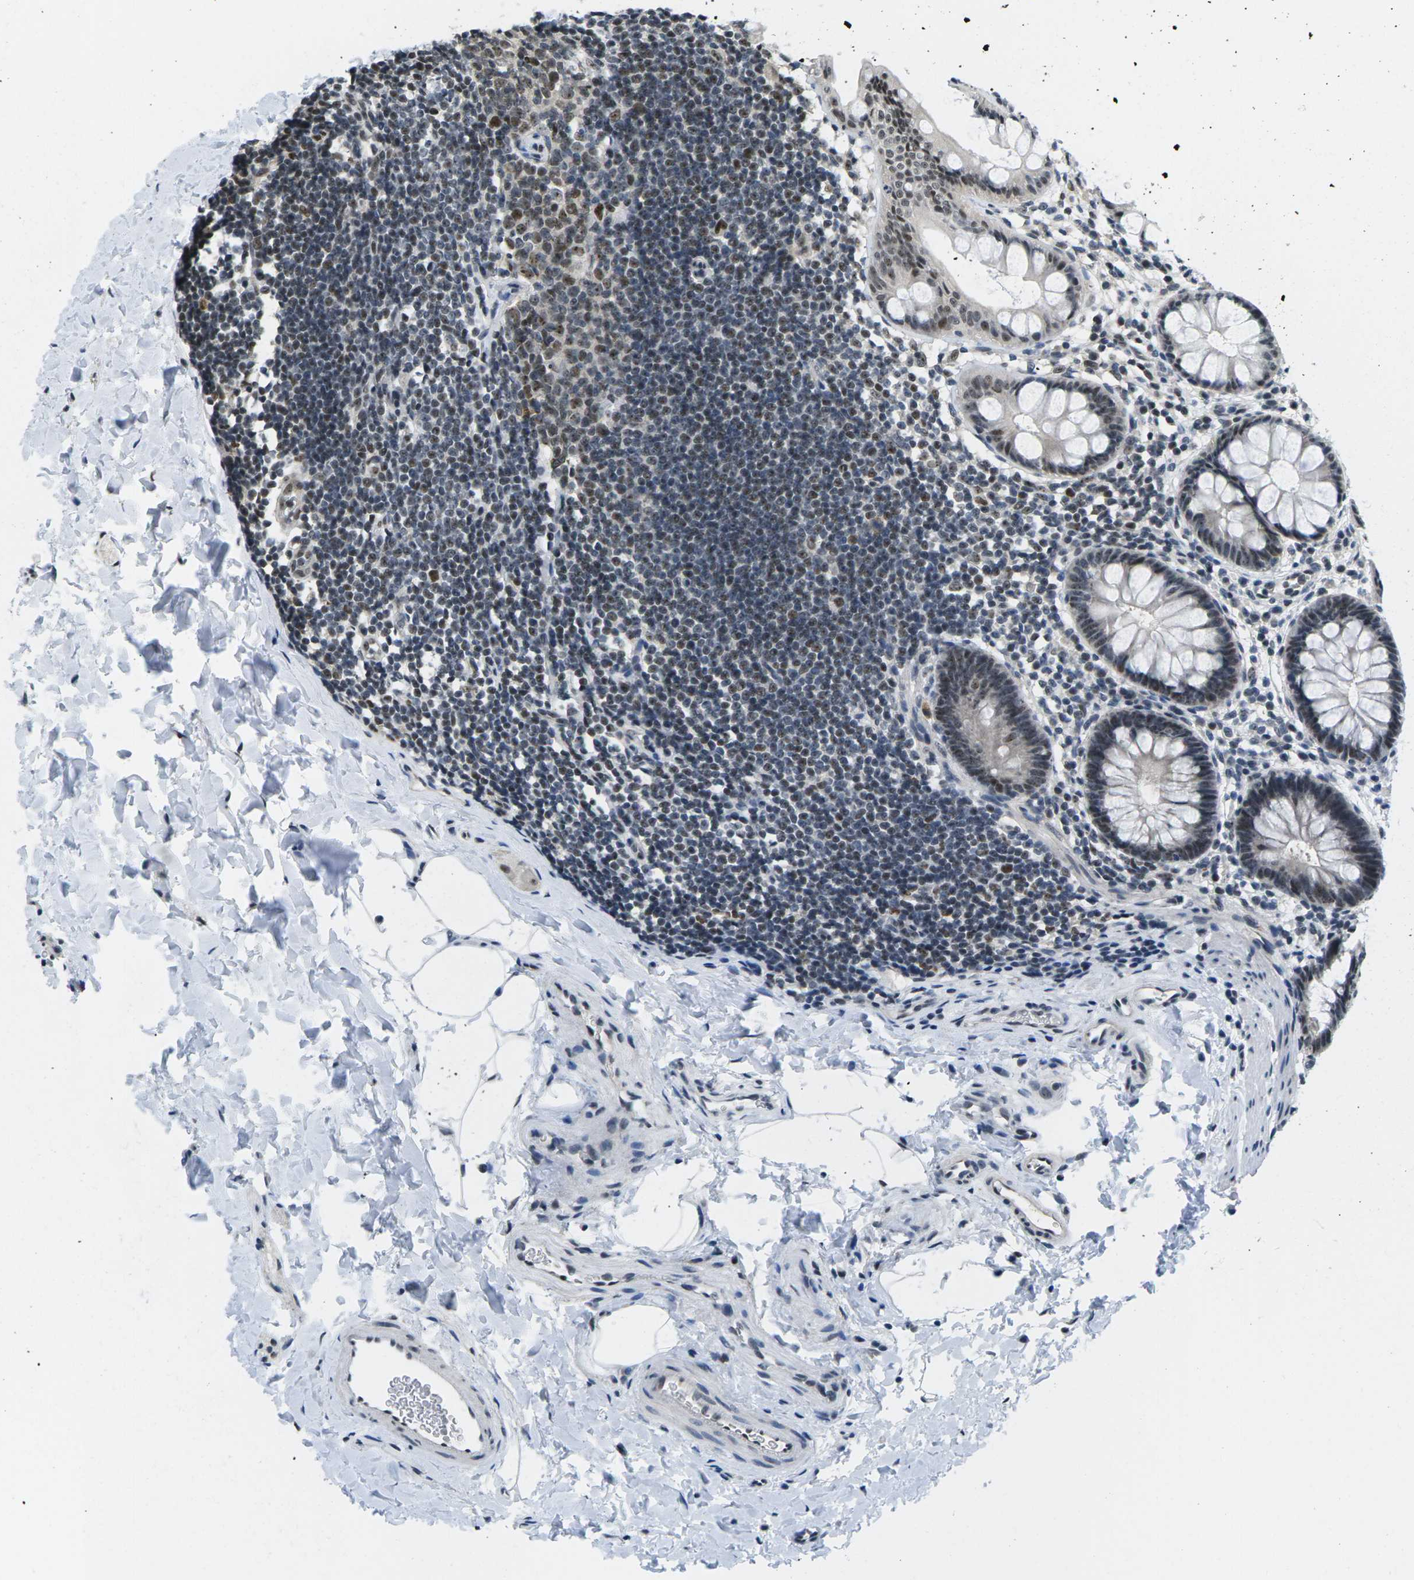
{"staining": {"intensity": "moderate", "quantity": ">75%", "location": "nuclear"}, "tissue": "rectum", "cell_type": "Glandular cells", "image_type": "normal", "snomed": [{"axis": "morphology", "description": "Normal tissue, NOS"}, {"axis": "topography", "description": "Rectum"}], "caption": "An image of human rectum stained for a protein demonstrates moderate nuclear brown staining in glandular cells.", "gene": "NSRP1", "patient": {"sex": "female", "age": 24}}